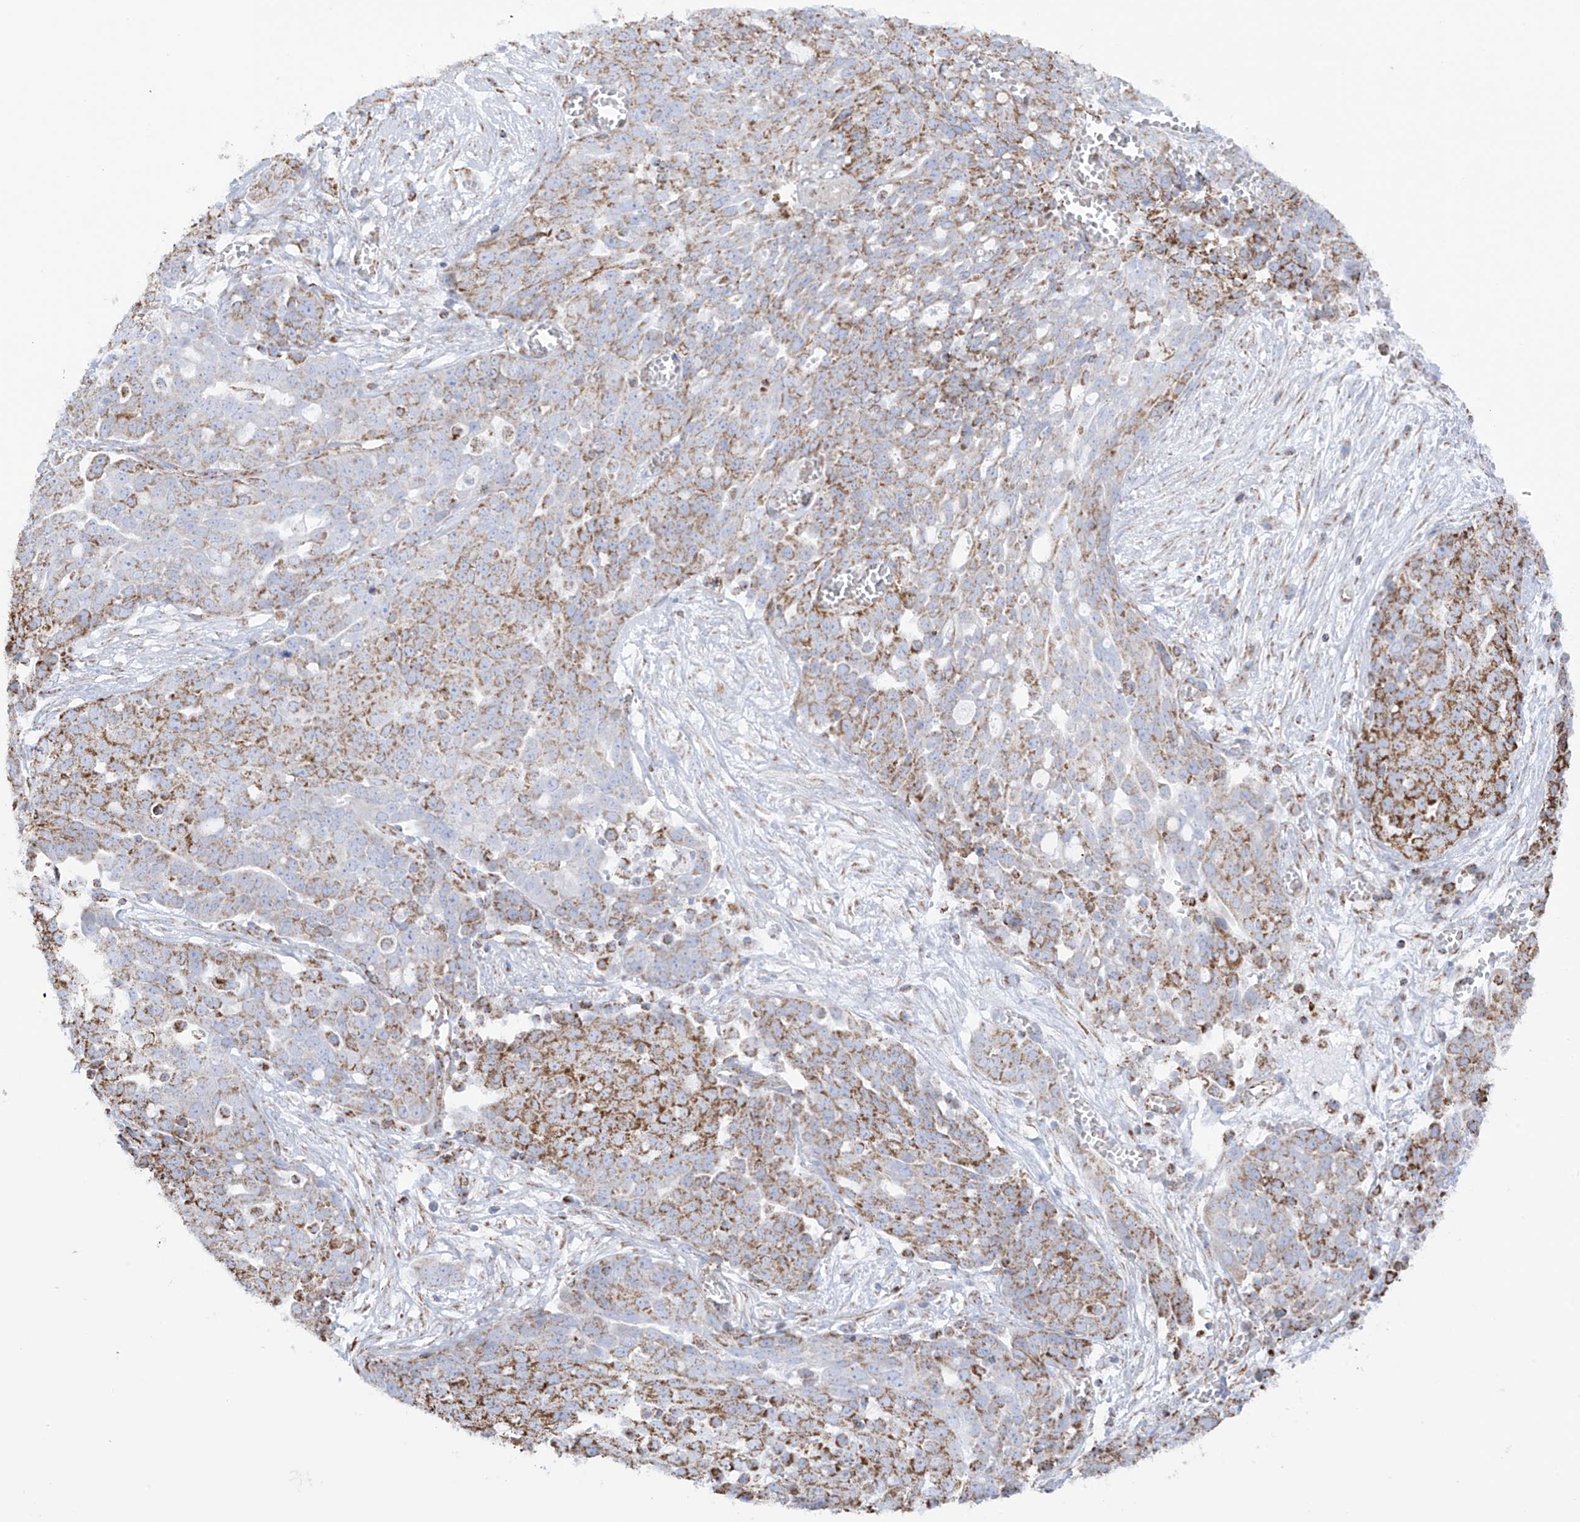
{"staining": {"intensity": "moderate", "quantity": ">75%", "location": "cytoplasmic/membranous"}, "tissue": "ovarian cancer", "cell_type": "Tumor cells", "image_type": "cancer", "snomed": [{"axis": "morphology", "description": "Cystadenocarcinoma, serous, NOS"}, {"axis": "topography", "description": "Soft tissue"}, {"axis": "topography", "description": "Ovary"}], "caption": "Ovarian cancer stained with DAB immunohistochemistry (IHC) reveals medium levels of moderate cytoplasmic/membranous expression in about >75% of tumor cells. The staining was performed using DAB (3,3'-diaminobenzidine), with brown indicating positive protein expression. Nuclei are stained blue with hematoxylin.", "gene": "XKR3", "patient": {"sex": "female", "age": 57}}